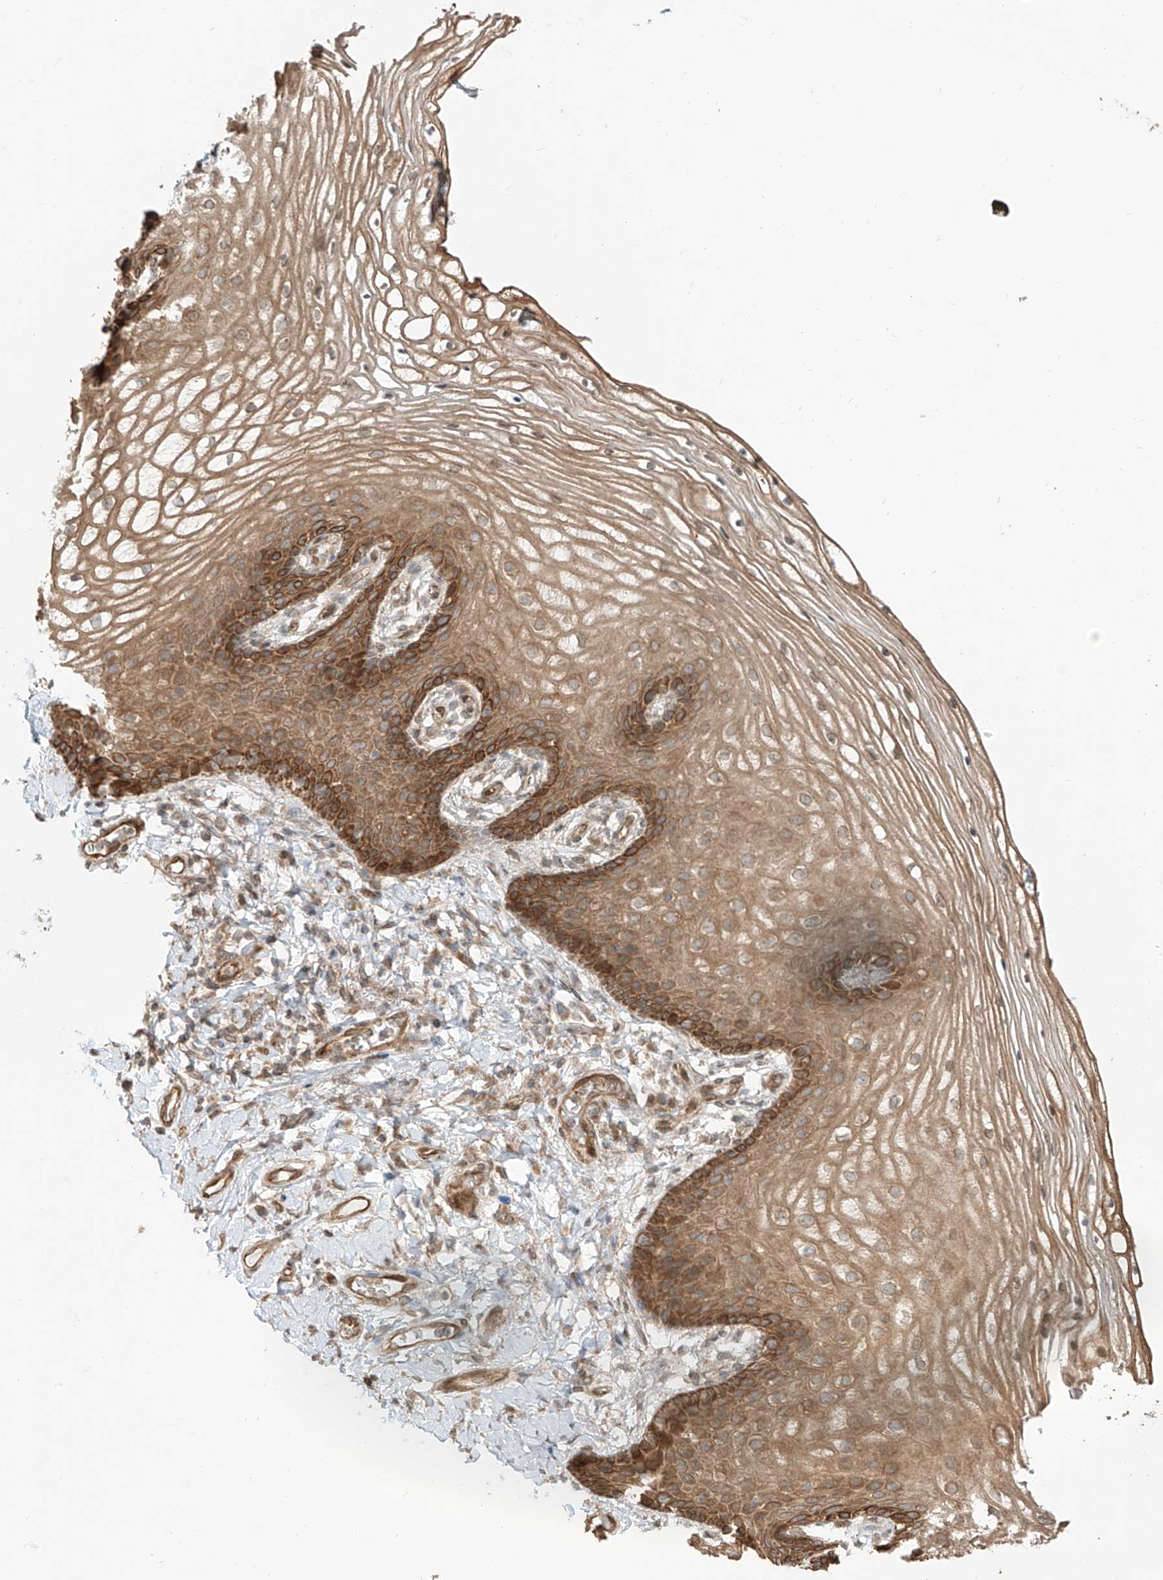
{"staining": {"intensity": "moderate", "quantity": ">75%", "location": "cytoplasmic/membranous"}, "tissue": "vagina", "cell_type": "Squamous epithelial cells", "image_type": "normal", "snomed": [{"axis": "morphology", "description": "Normal tissue, NOS"}, {"axis": "topography", "description": "Vagina"}], "caption": "Protein analysis of normal vagina reveals moderate cytoplasmic/membranous expression in approximately >75% of squamous epithelial cells. Using DAB (brown) and hematoxylin (blue) stains, captured at high magnification using brightfield microscopy.", "gene": "CEP162", "patient": {"sex": "female", "age": 60}}